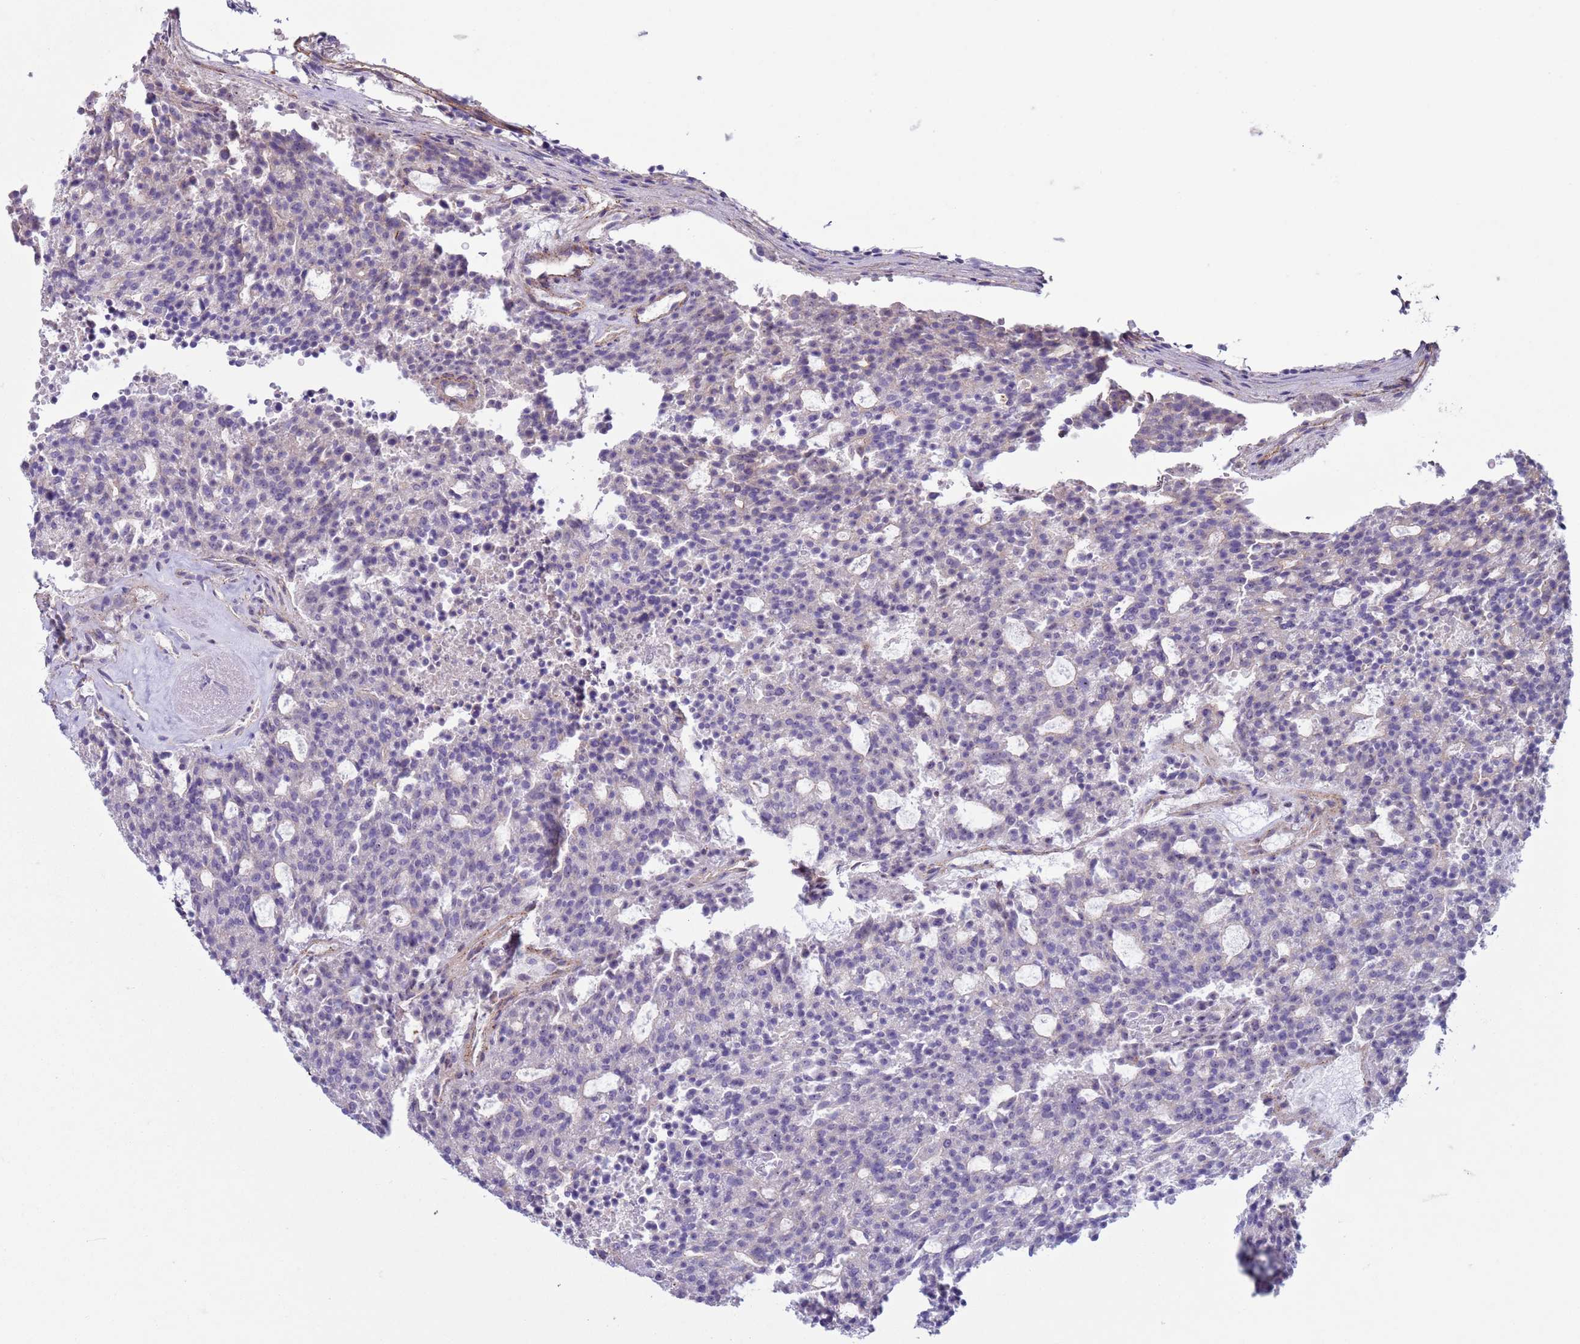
{"staining": {"intensity": "negative", "quantity": "none", "location": "none"}, "tissue": "carcinoid", "cell_type": "Tumor cells", "image_type": "cancer", "snomed": [{"axis": "morphology", "description": "Carcinoid, malignant, NOS"}, {"axis": "topography", "description": "Pancreas"}], "caption": "Immunohistochemistry (IHC) histopathology image of malignant carcinoid stained for a protein (brown), which exhibits no staining in tumor cells.", "gene": "HEATR1", "patient": {"sex": "female", "age": 54}}